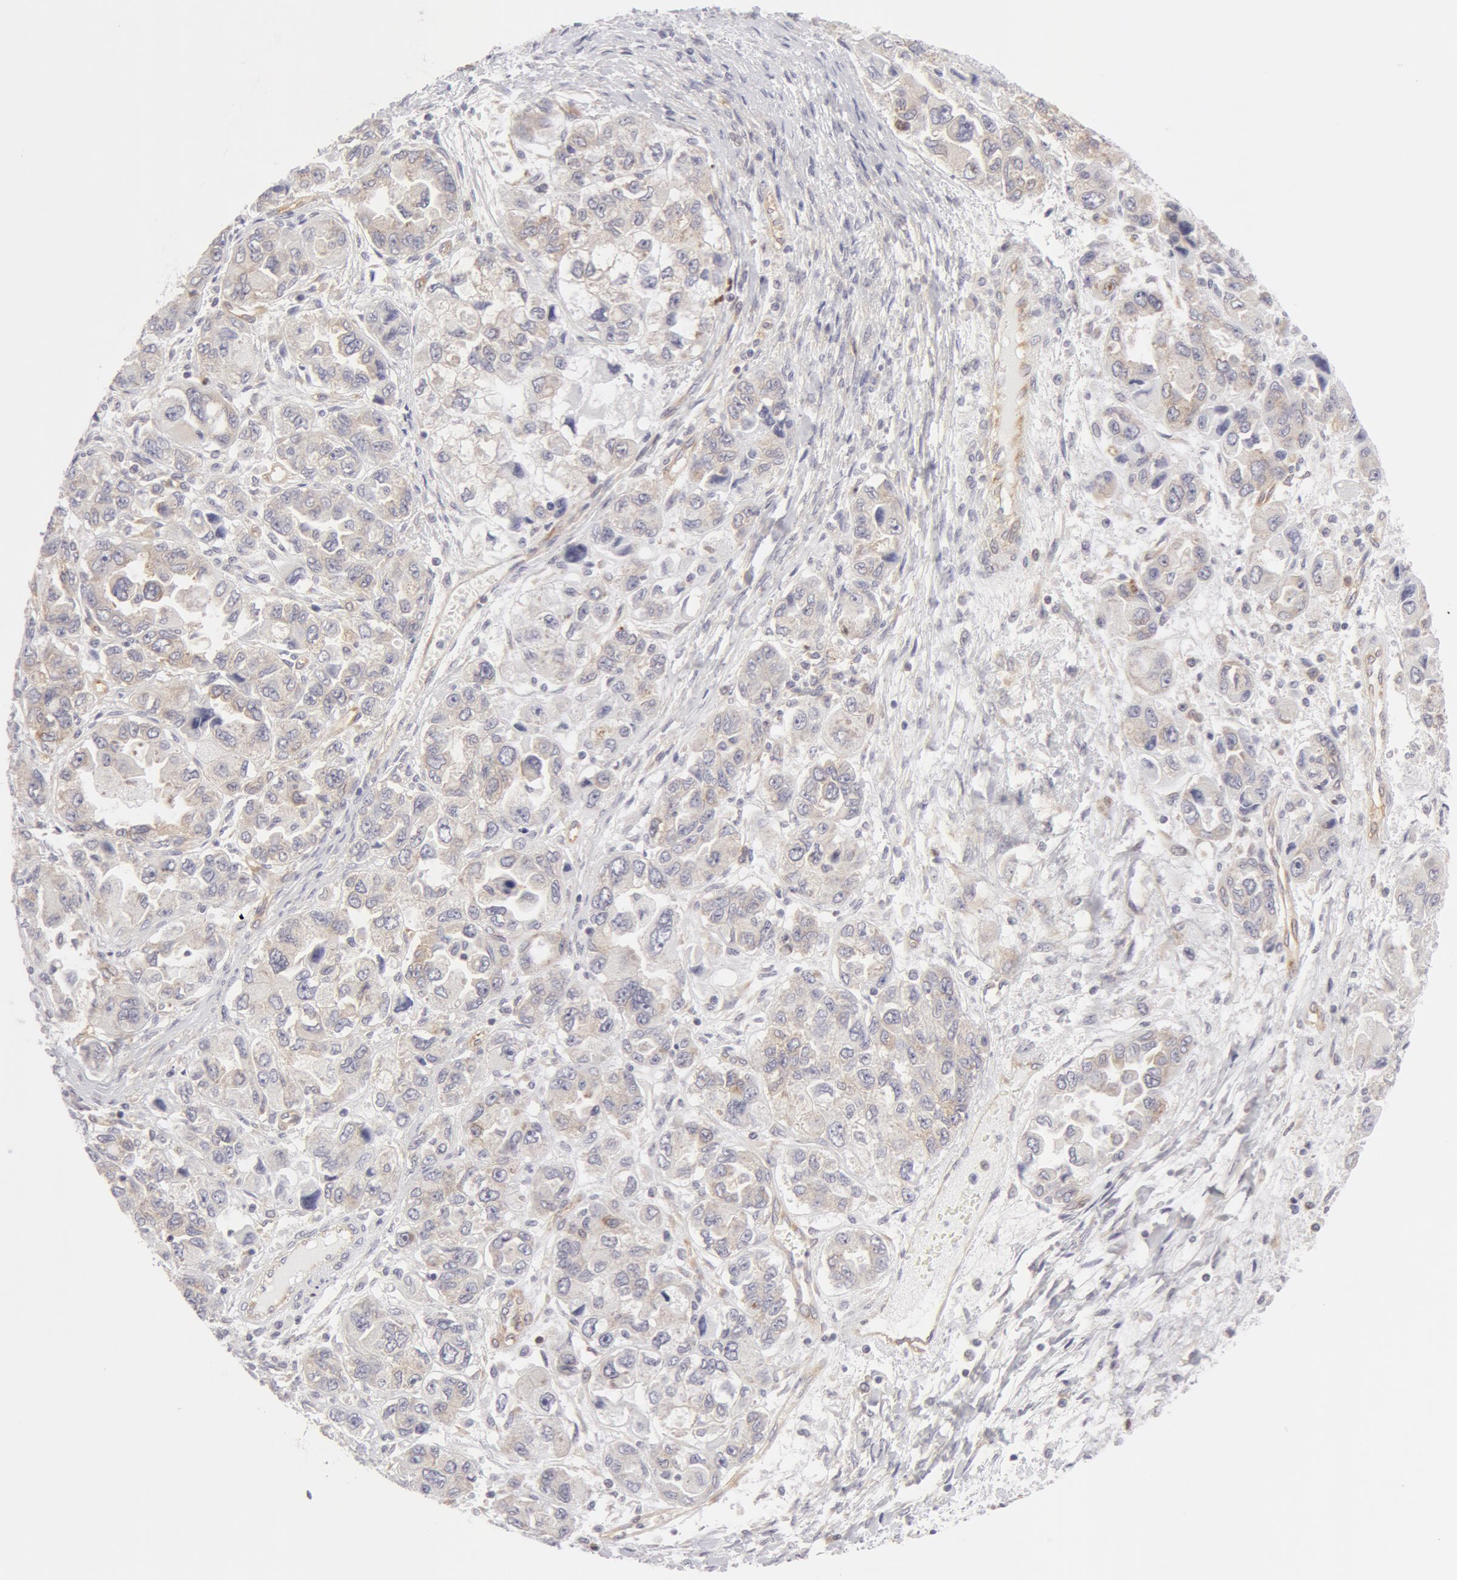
{"staining": {"intensity": "negative", "quantity": "none", "location": "none"}, "tissue": "ovarian cancer", "cell_type": "Tumor cells", "image_type": "cancer", "snomed": [{"axis": "morphology", "description": "Cystadenocarcinoma, serous, NOS"}, {"axis": "topography", "description": "Ovary"}], "caption": "Protein analysis of serous cystadenocarcinoma (ovarian) displays no significant expression in tumor cells.", "gene": "DDX3Y", "patient": {"sex": "female", "age": 84}}